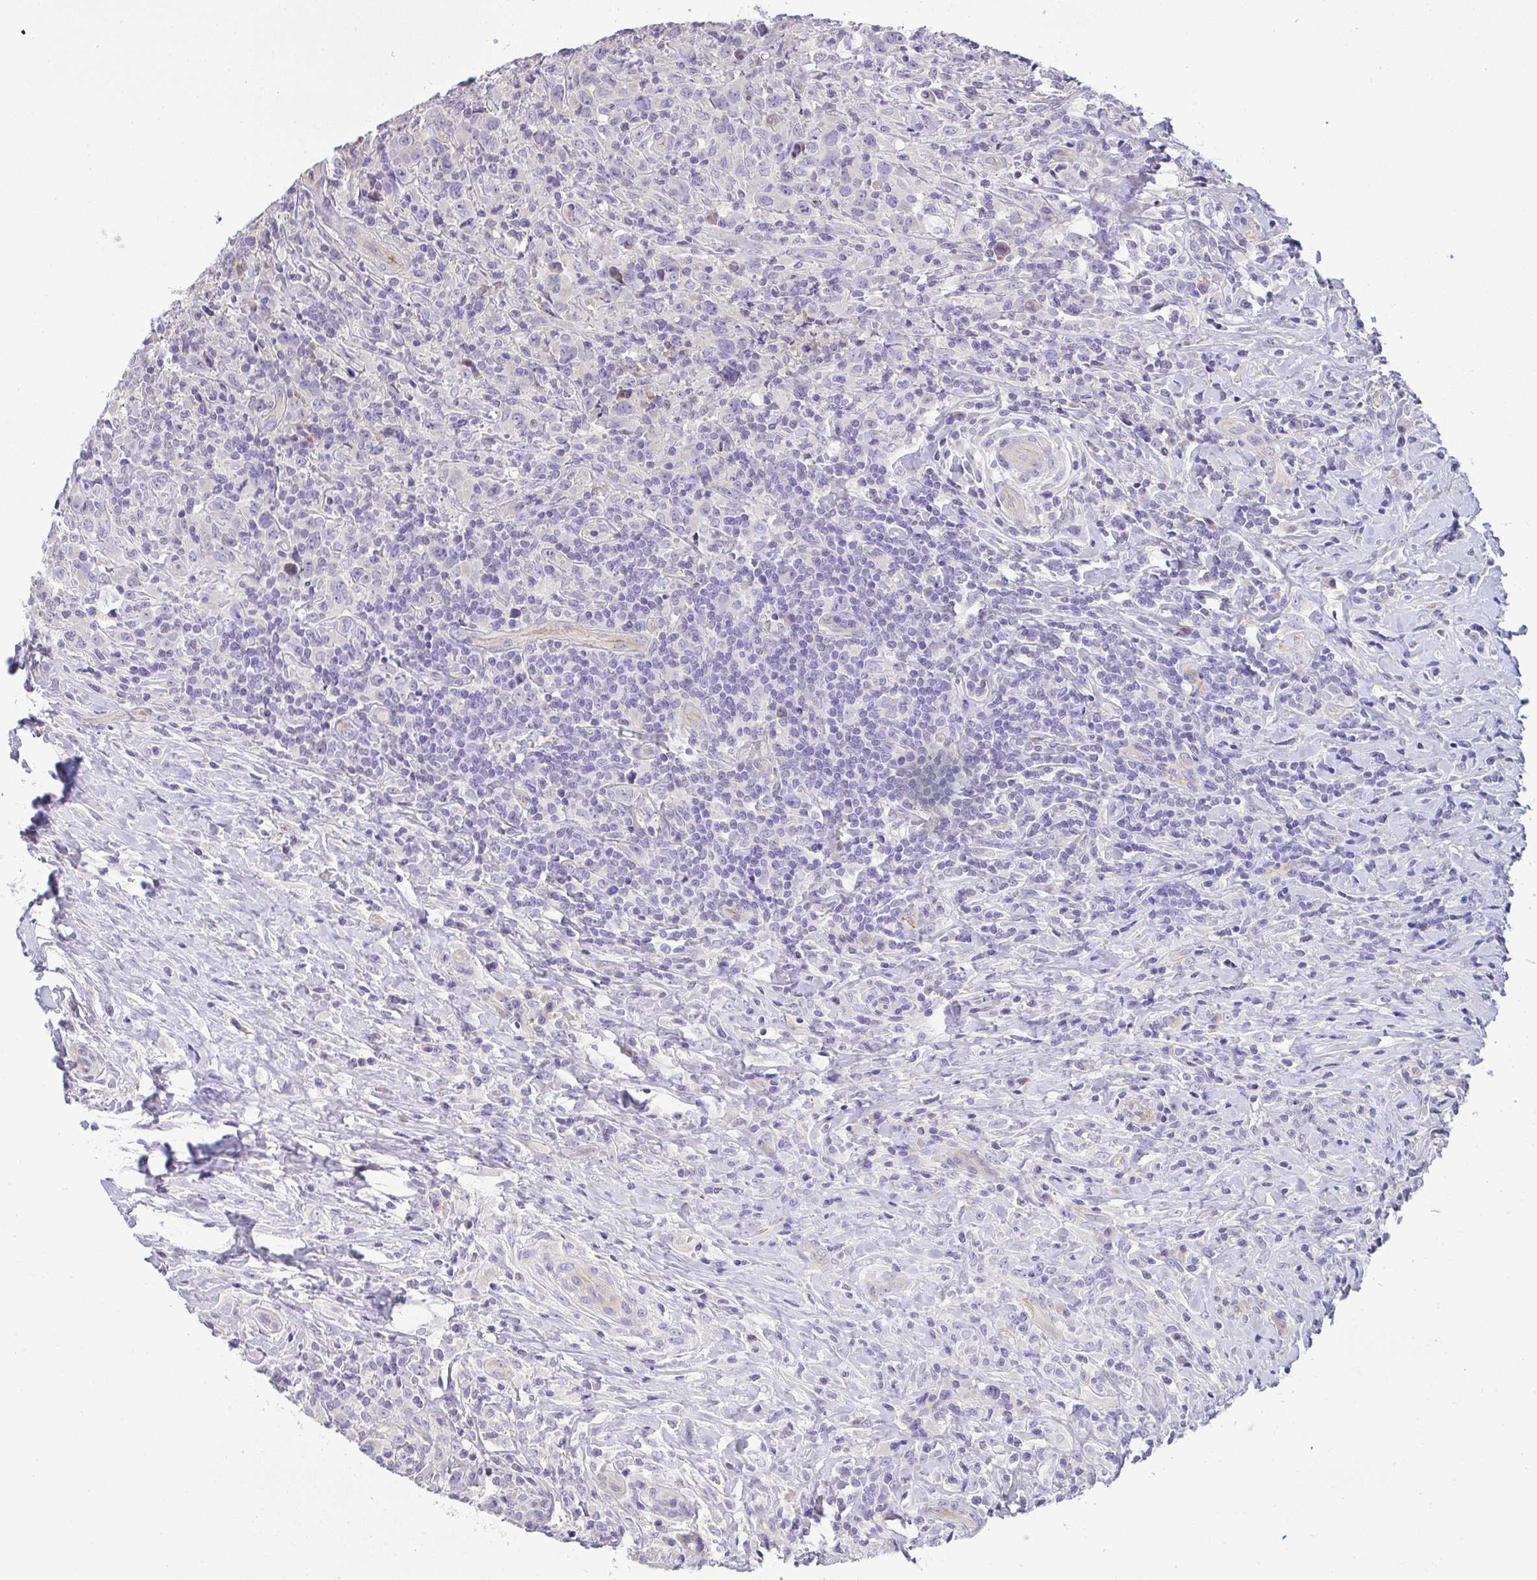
{"staining": {"intensity": "negative", "quantity": "none", "location": "none"}, "tissue": "lymphoma", "cell_type": "Tumor cells", "image_type": "cancer", "snomed": [{"axis": "morphology", "description": "Hodgkin's disease, NOS"}, {"axis": "topography", "description": "Lymph node"}], "caption": "Protein analysis of Hodgkin's disease shows no significant staining in tumor cells.", "gene": "FILIP1", "patient": {"sex": "female", "age": 18}}